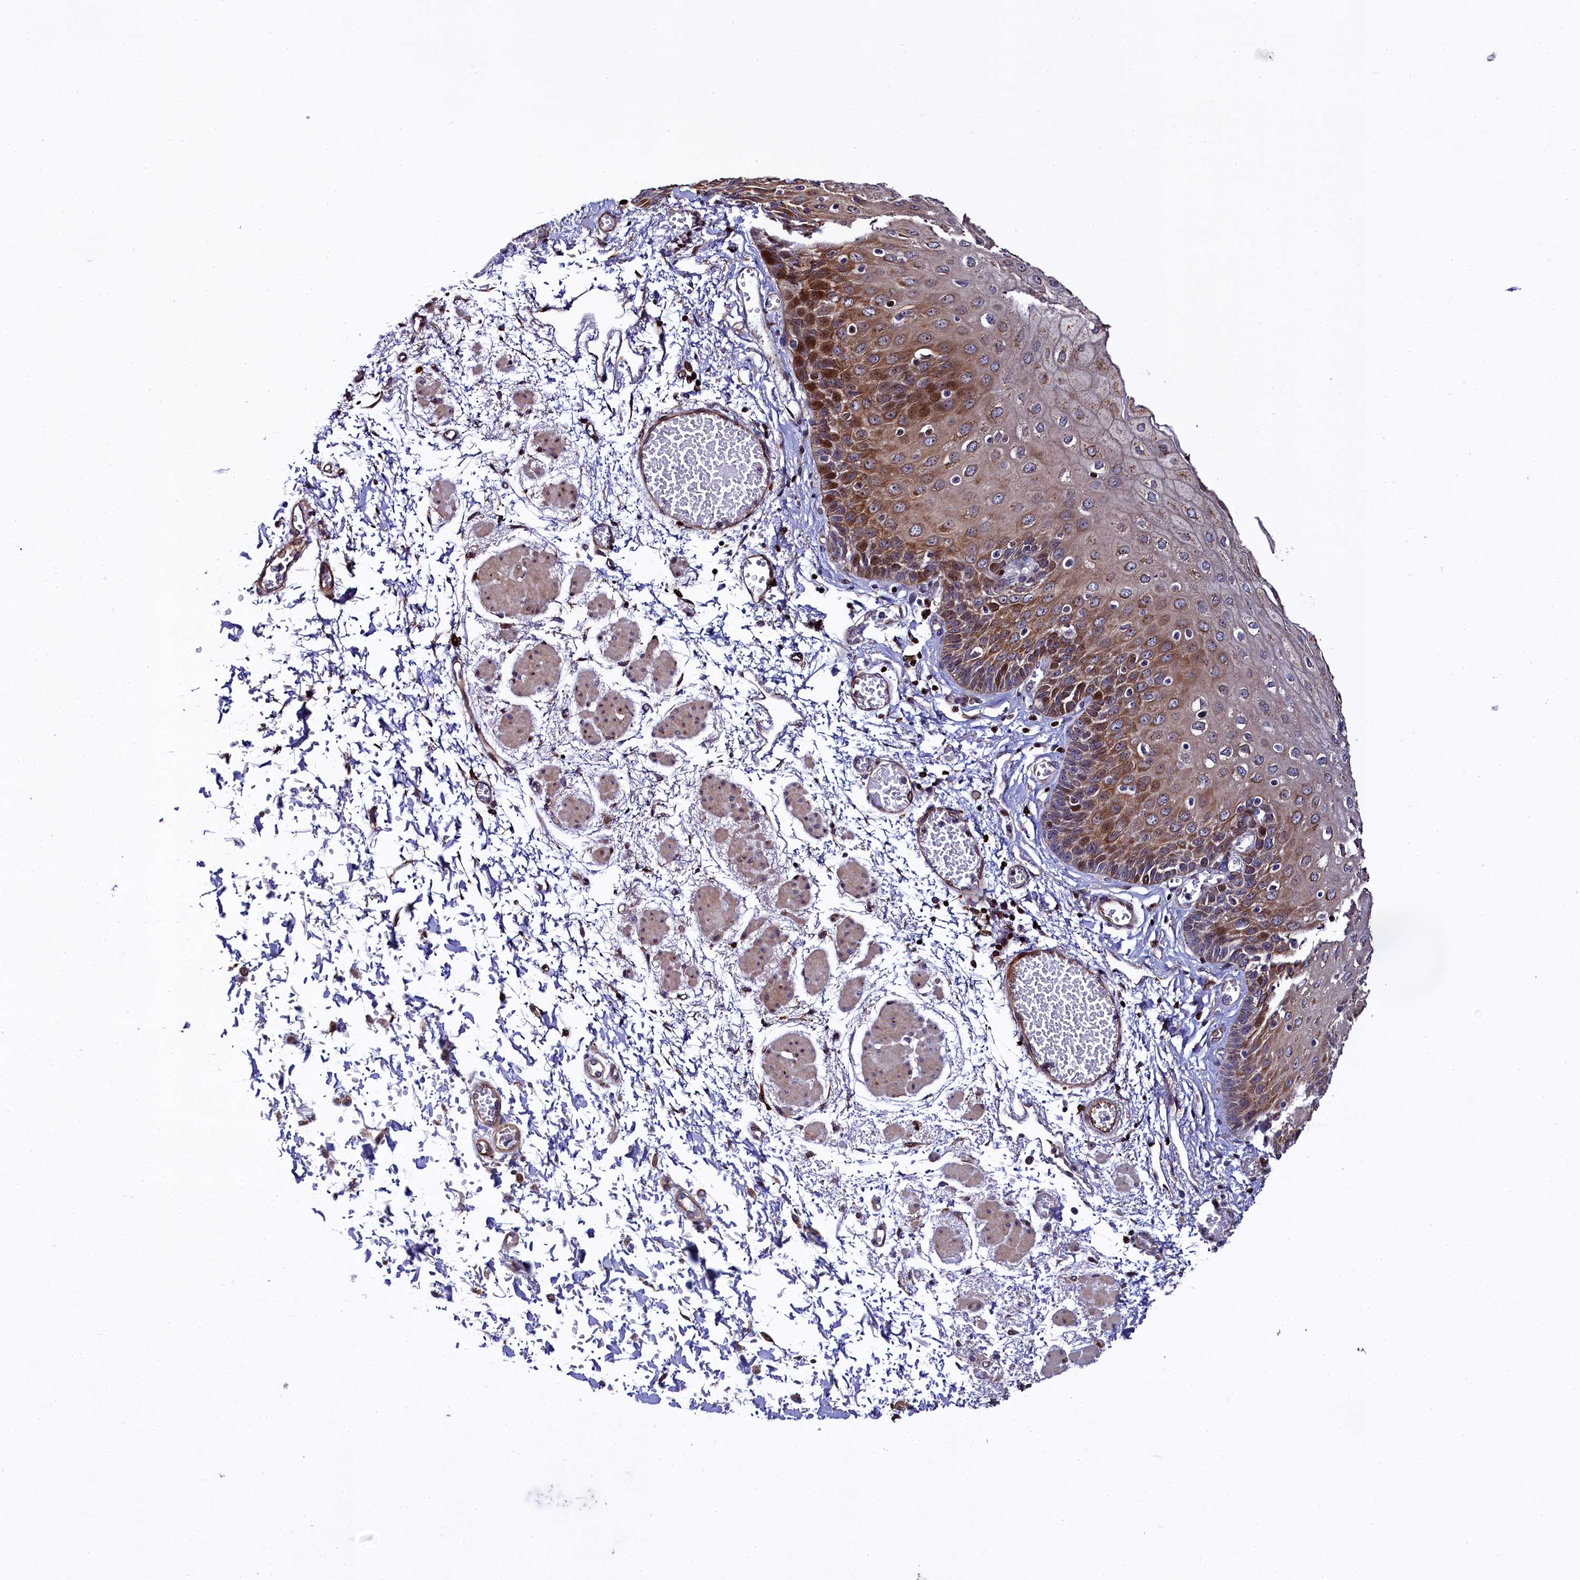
{"staining": {"intensity": "moderate", "quantity": ">75%", "location": "cytoplasmic/membranous,nuclear"}, "tissue": "esophagus", "cell_type": "Squamous epithelial cells", "image_type": "normal", "snomed": [{"axis": "morphology", "description": "Normal tissue, NOS"}, {"axis": "topography", "description": "Esophagus"}], "caption": "Squamous epithelial cells show medium levels of moderate cytoplasmic/membranous,nuclear staining in approximately >75% of cells in benign esophagus.", "gene": "TGDS", "patient": {"sex": "male", "age": 81}}